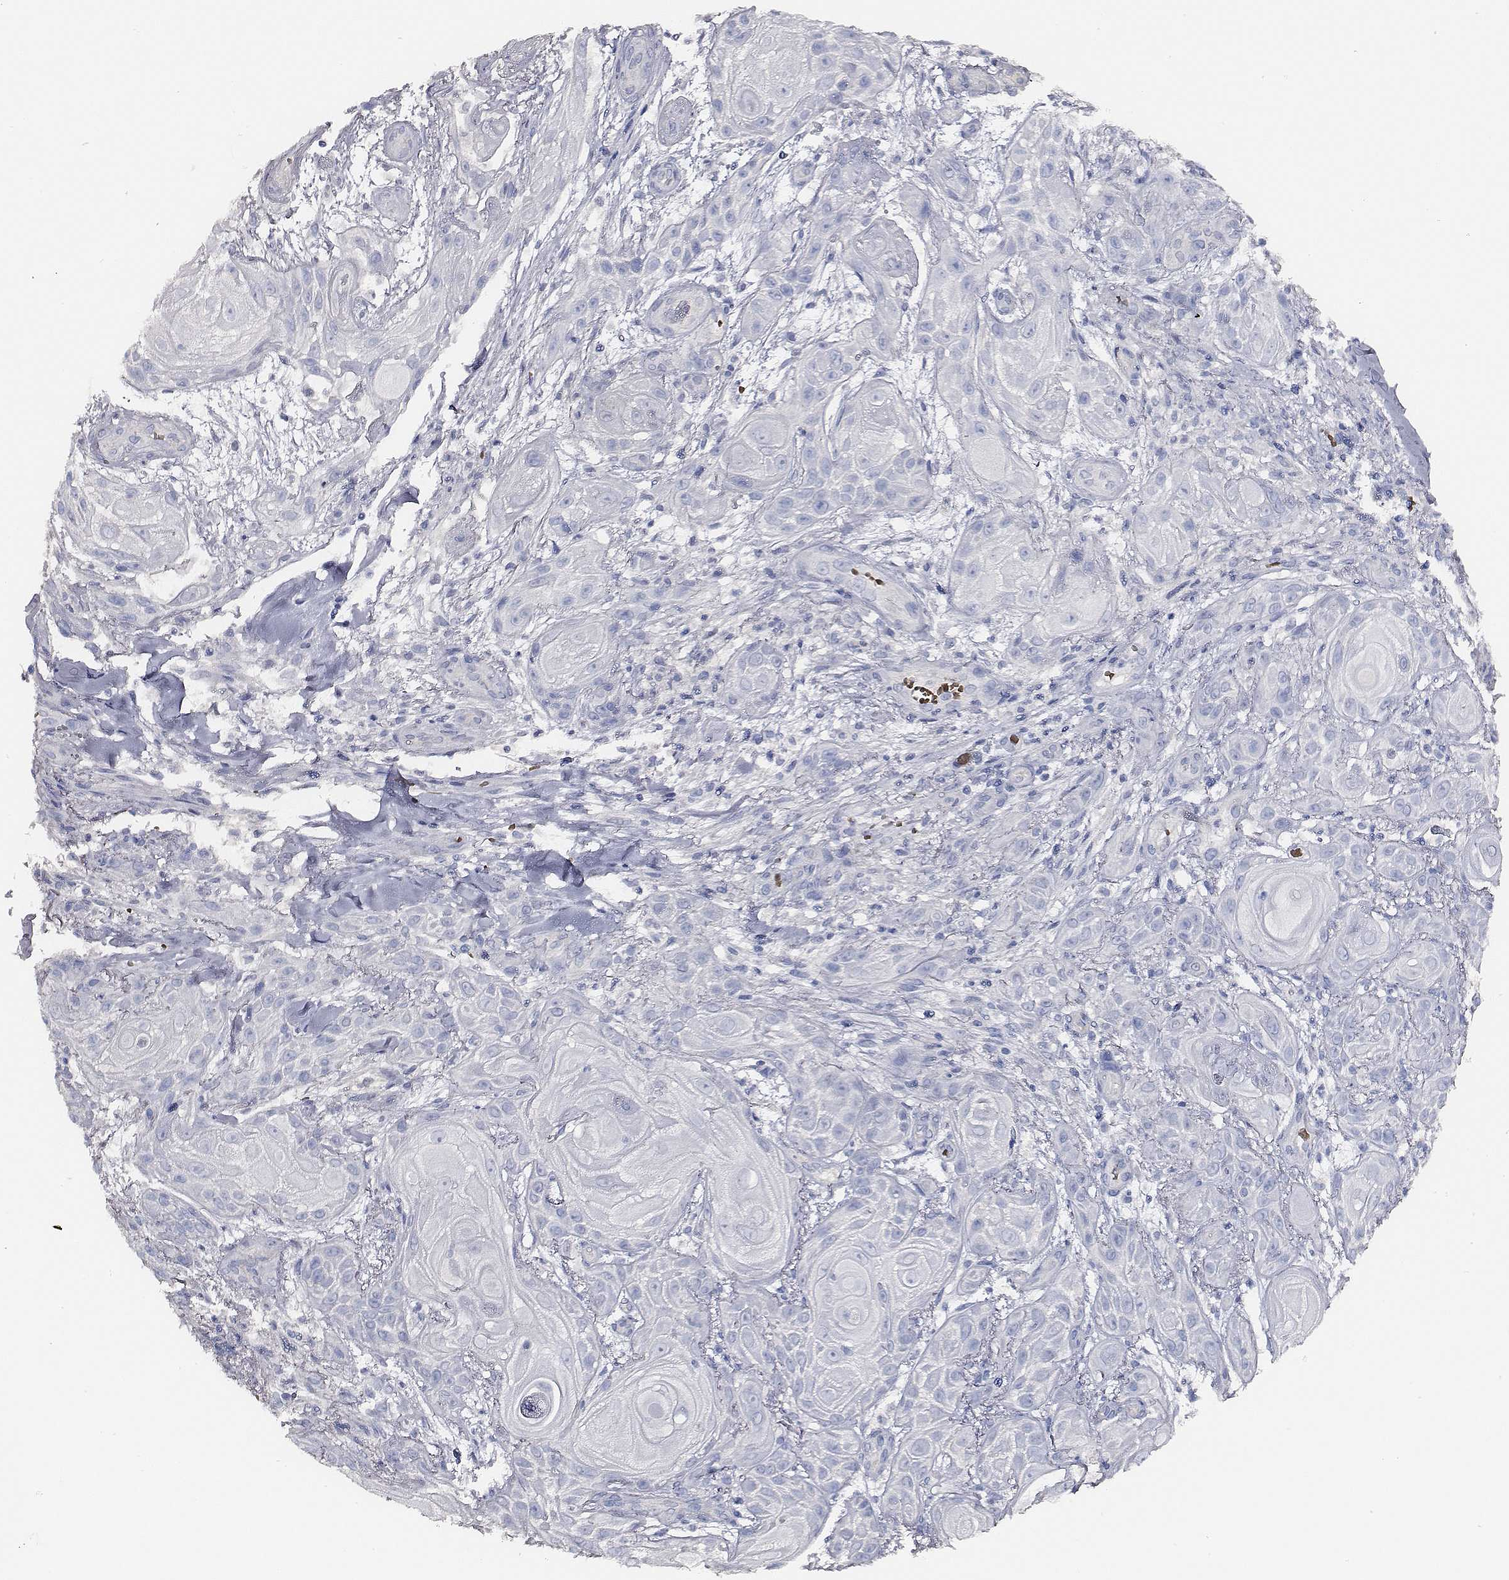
{"staining": {"intensity": "negative", "quantity": "none", "location": "none"}, "tissue": "skin cancer", "cell_type": "Tumor cells", "image_type": "cancer", "snomed": [{"axis": "morphology", "description": "Squamous cell carcinoma, NOS"}, {"axis": "topography", "description": "Skin"}], "caption": "Histopathology image shows no protein positivity in tumor cells of skin cancer (squamous cell carcinoma) tissue.", "gene": "AADAT", "patient": {"sex": "male", "age": 62}}